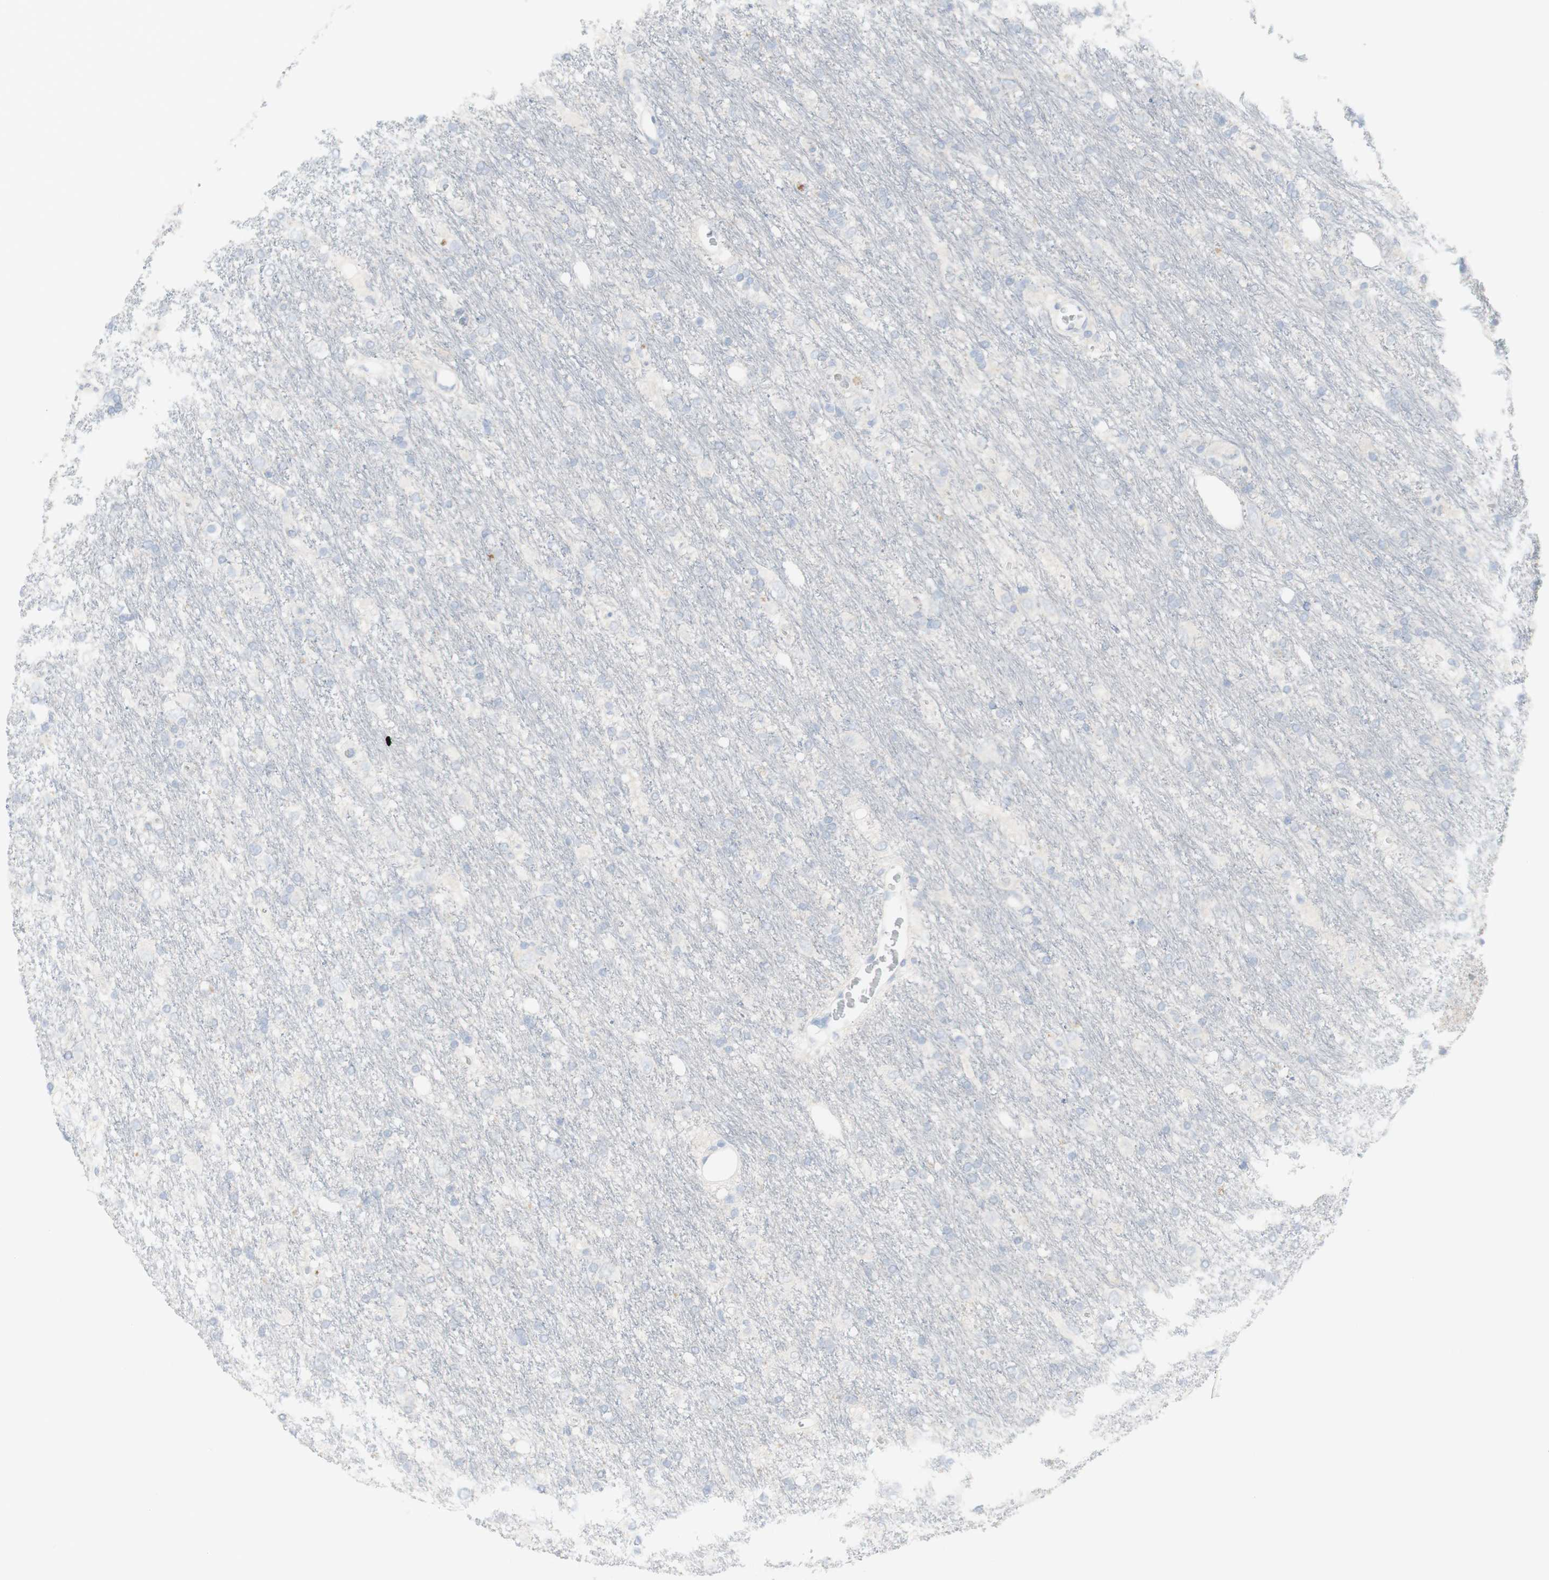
{"staining": {"intensity": "negative", "quantity": "none", "location": "none"}, "tissue": "glioma", "cell_type": "Tumor cells", "image_type": "cancer", "snomed": [{"axis": "morphology", "description": "Glioma, malignant, Low grade"}, {"axis": "topography", "description": "Brain"}], "caption": "High power microscopy image of an IHC photomicrograph of malignant low-grade glioma, revealing no significant expression in tumor cells.", "gene": "CD207", "patient": {"sex": "male", "age": 77}}